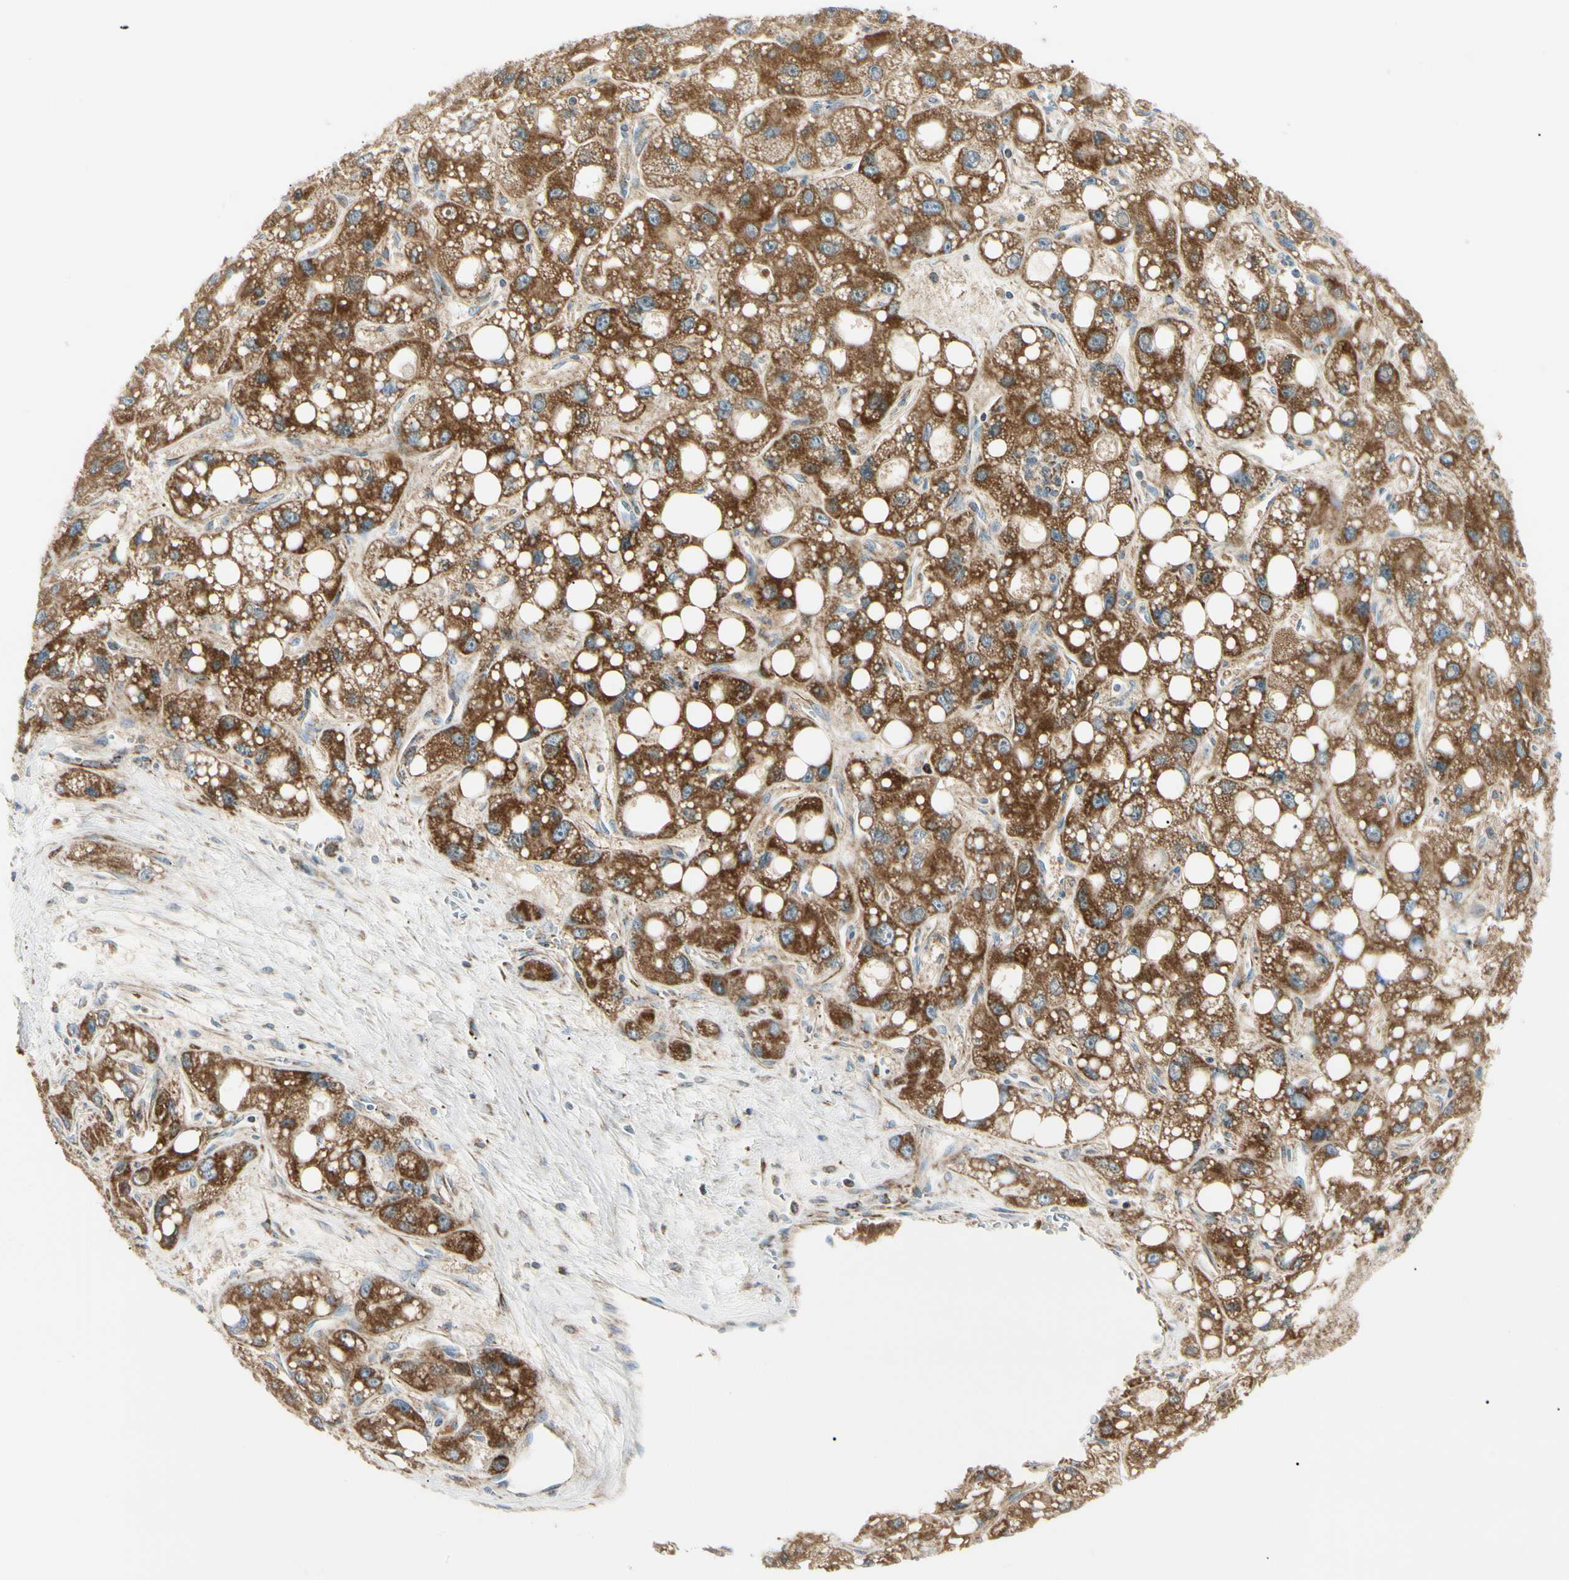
{"staining": {"intensity": "strong", "quantity": ">75%", "location": "cytoplasmic/membranous"}, "tissue": "liver cancer", "cell_type": "Tumor cells", "image_type": "cancer", "snomed": [{"axis": "morphology", "description": "Carcinoma, Hepatocellular, NOS"}, {"axis": "topography", "description": "Liver"}], "caption": "Tumor cells exhibit high levels of strong cytoplasmic/membranous positivity in about >75% of cells in human liver cancer. (DAB IHC, brown staining for protein, blue staining for nuclei).", "gene": "TBC1D10A", "patient": {"sex": "male", "age": 55}}